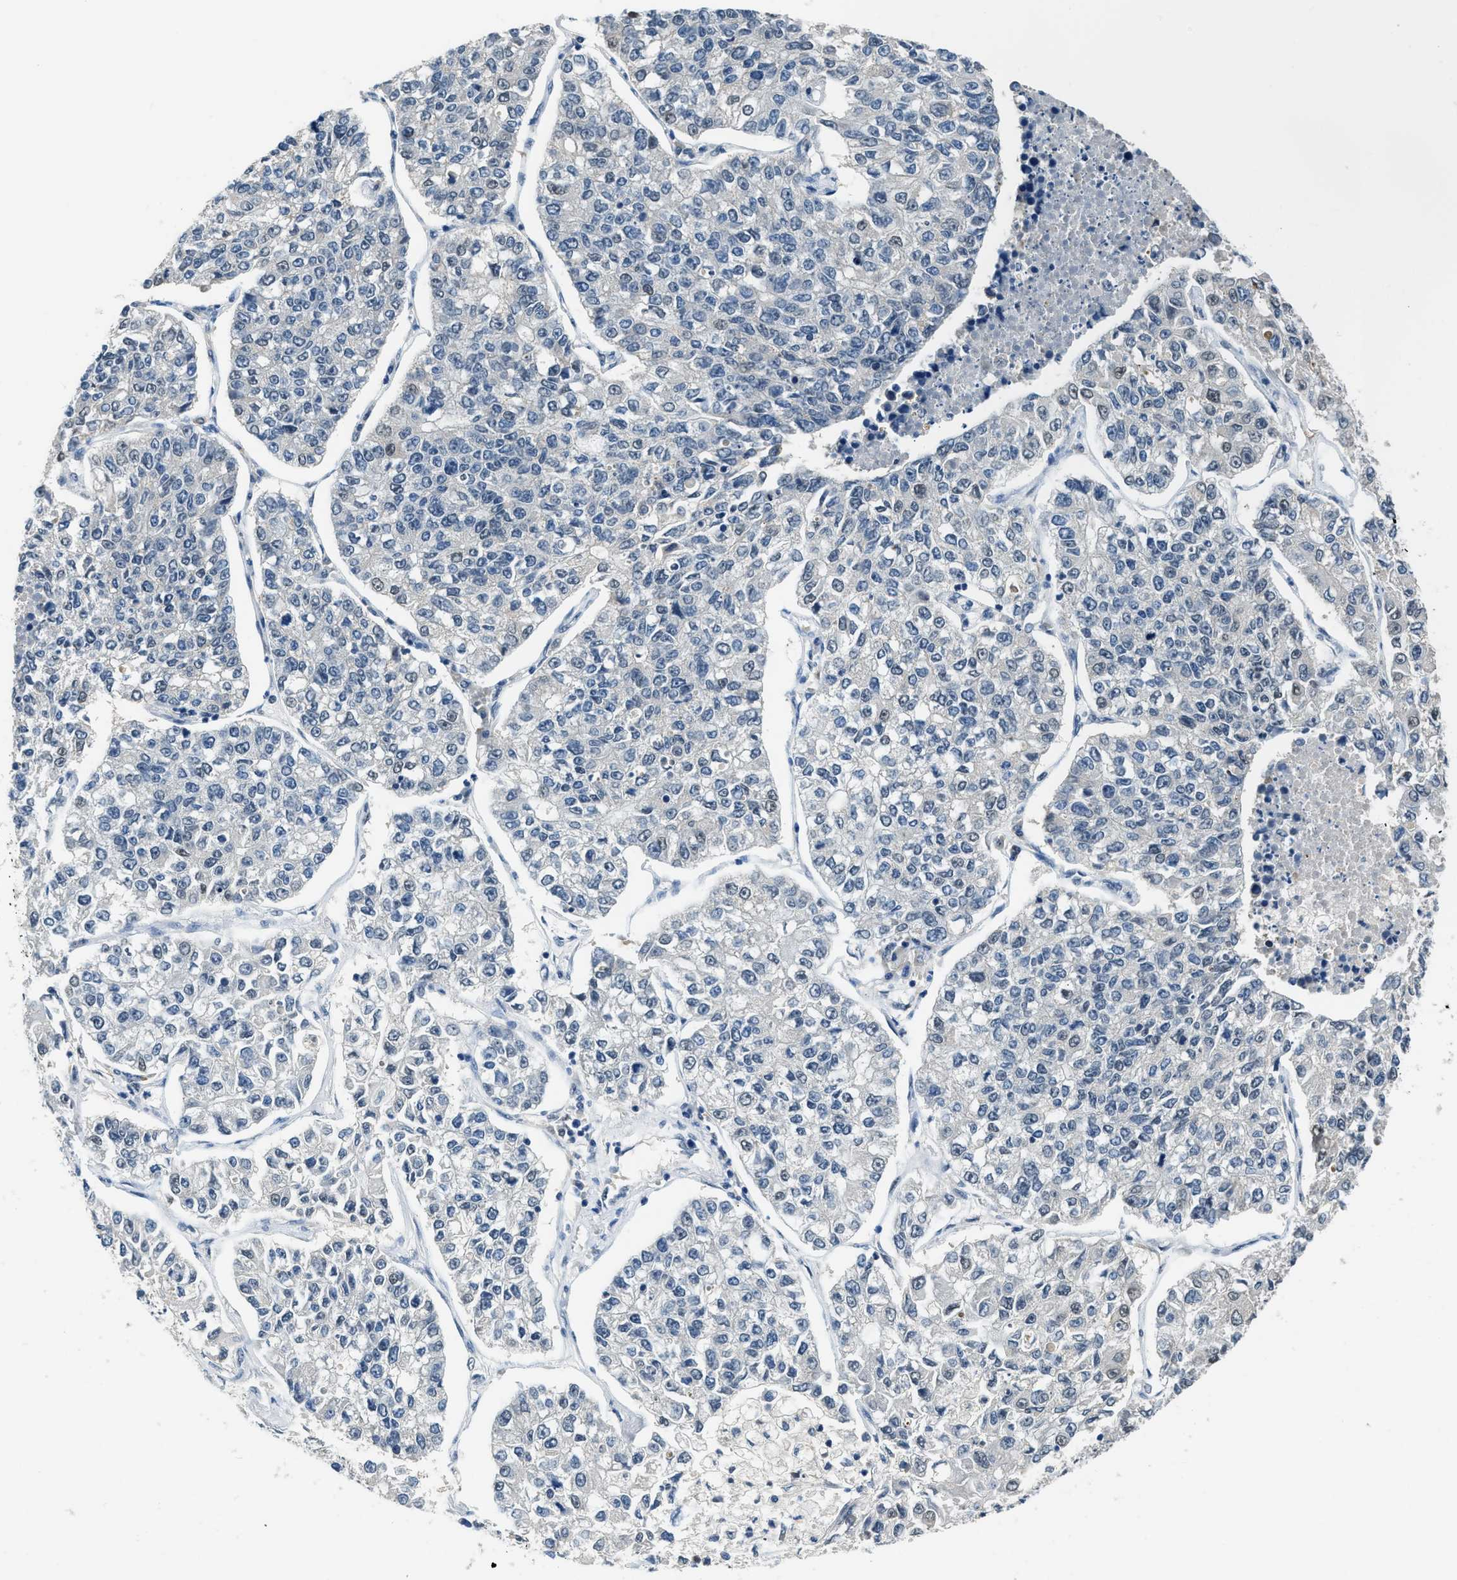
{"staining": {"intensity": "negative", "quantity": "none", "location": "none"}, "tissue": "lung cancer", "cell_type": "Tumor cells", "image_type": "cancer", "snomed": [{"axis": "morphology", "description": "Adenocarcinoma, NOS"}, {"axis": "topography", "description": "Lung"}], "caption": "High power microscopy micrograph of an IHC micrograph of adenocarcinoma (lung), revealing no significant positivity in tumor cells.", "gene": "ALX1", "patient": {"sex": "male", "age": 49}}